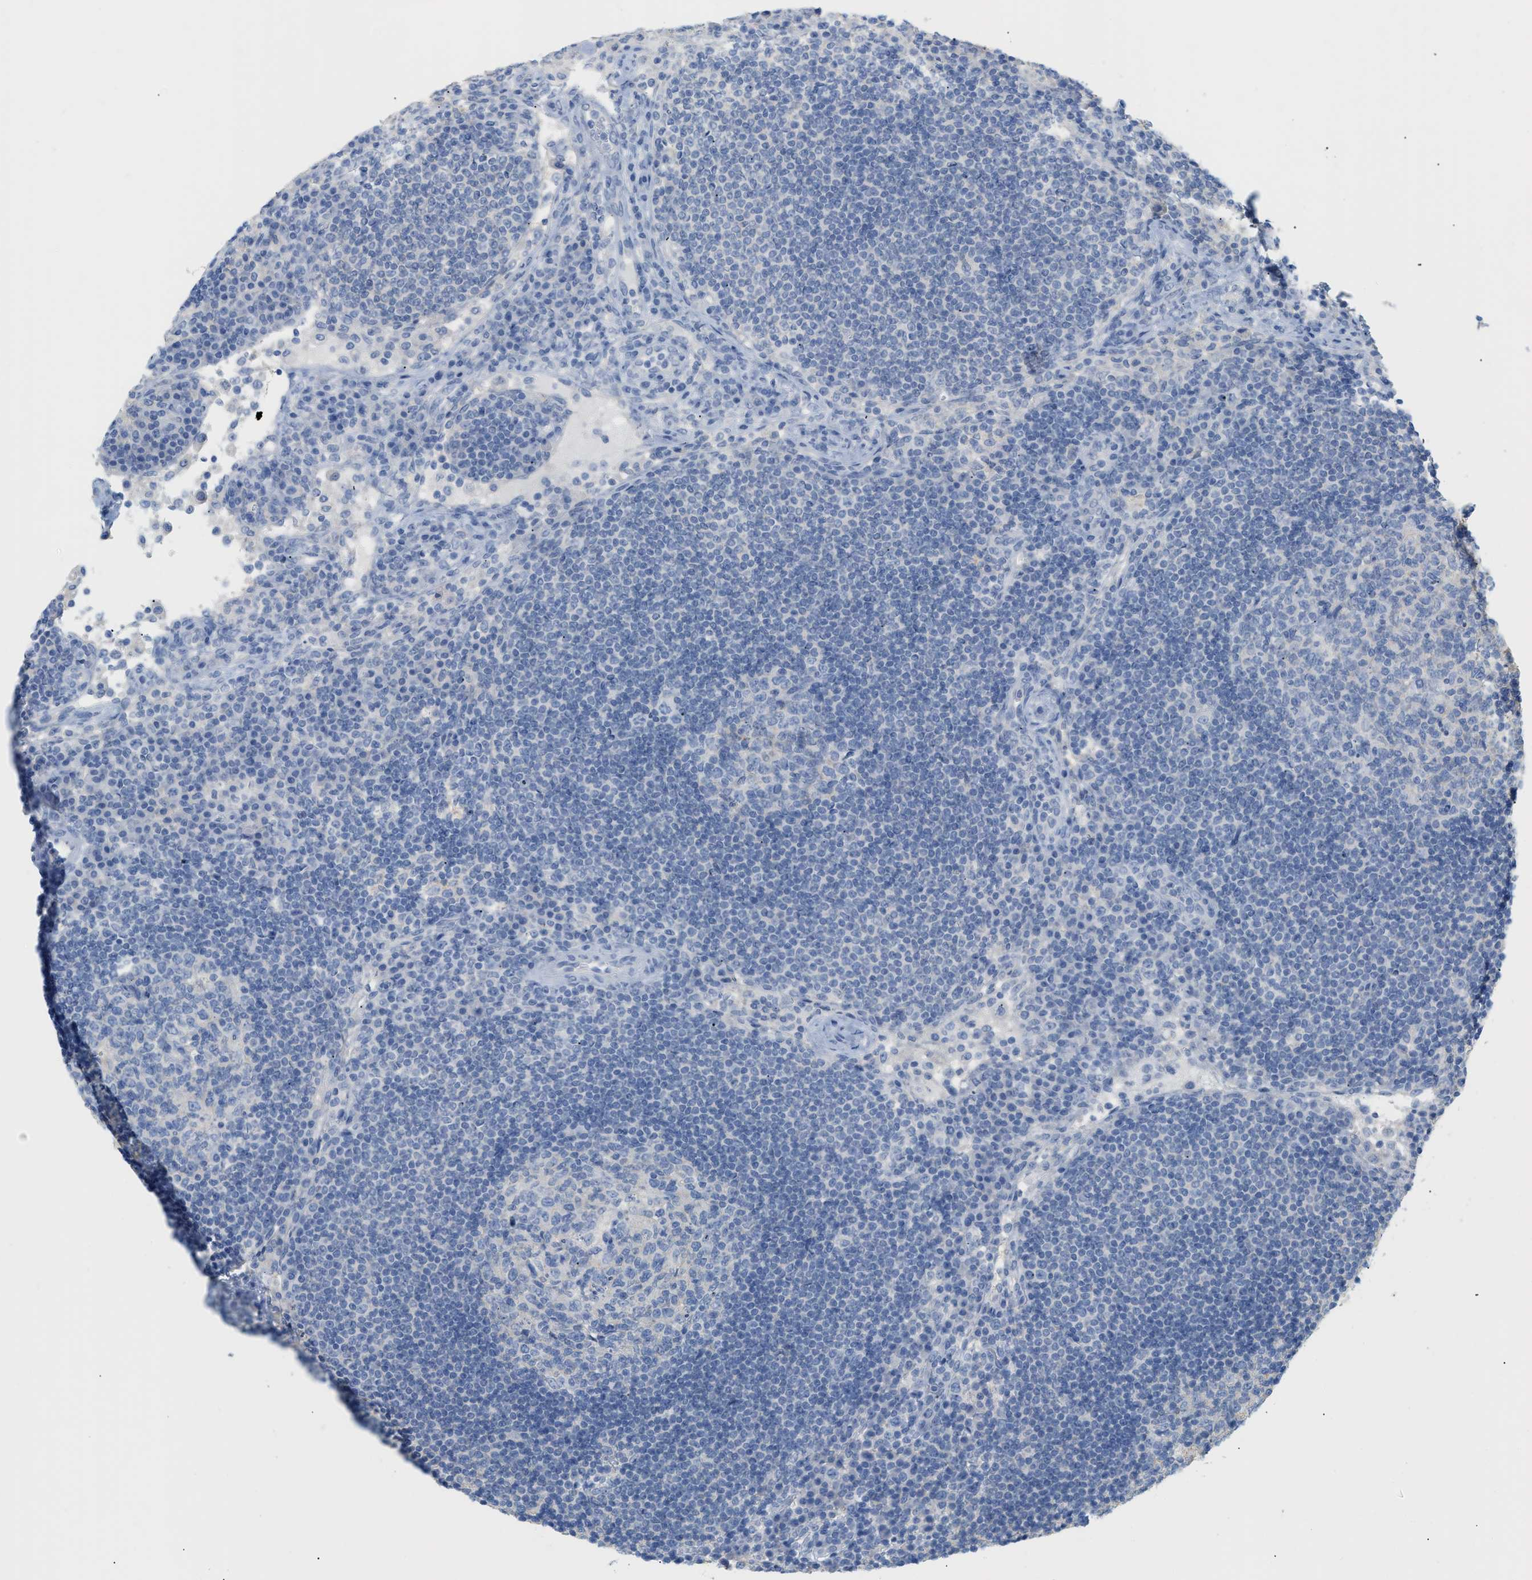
{"staining": {"intensity": "negative", "quantity": "none", "location": "none"}, "tissue": "lymph node", "cell_type": "Germinal center cells", "image_type": "normal", "snomed": [{"axis": "morphology", "description": "Normal tissue, NOS"}, {"axis": "topography", "description": "Lymph node"}], "caption": "DAB (3,3'-diaminobenzidine) immunohistochemical staining of unremarkable human lymph node exhibits no significant staining in germinal center cells.", "gene": "PAPPA", "patient": {"sex": "female", "age": 53}}